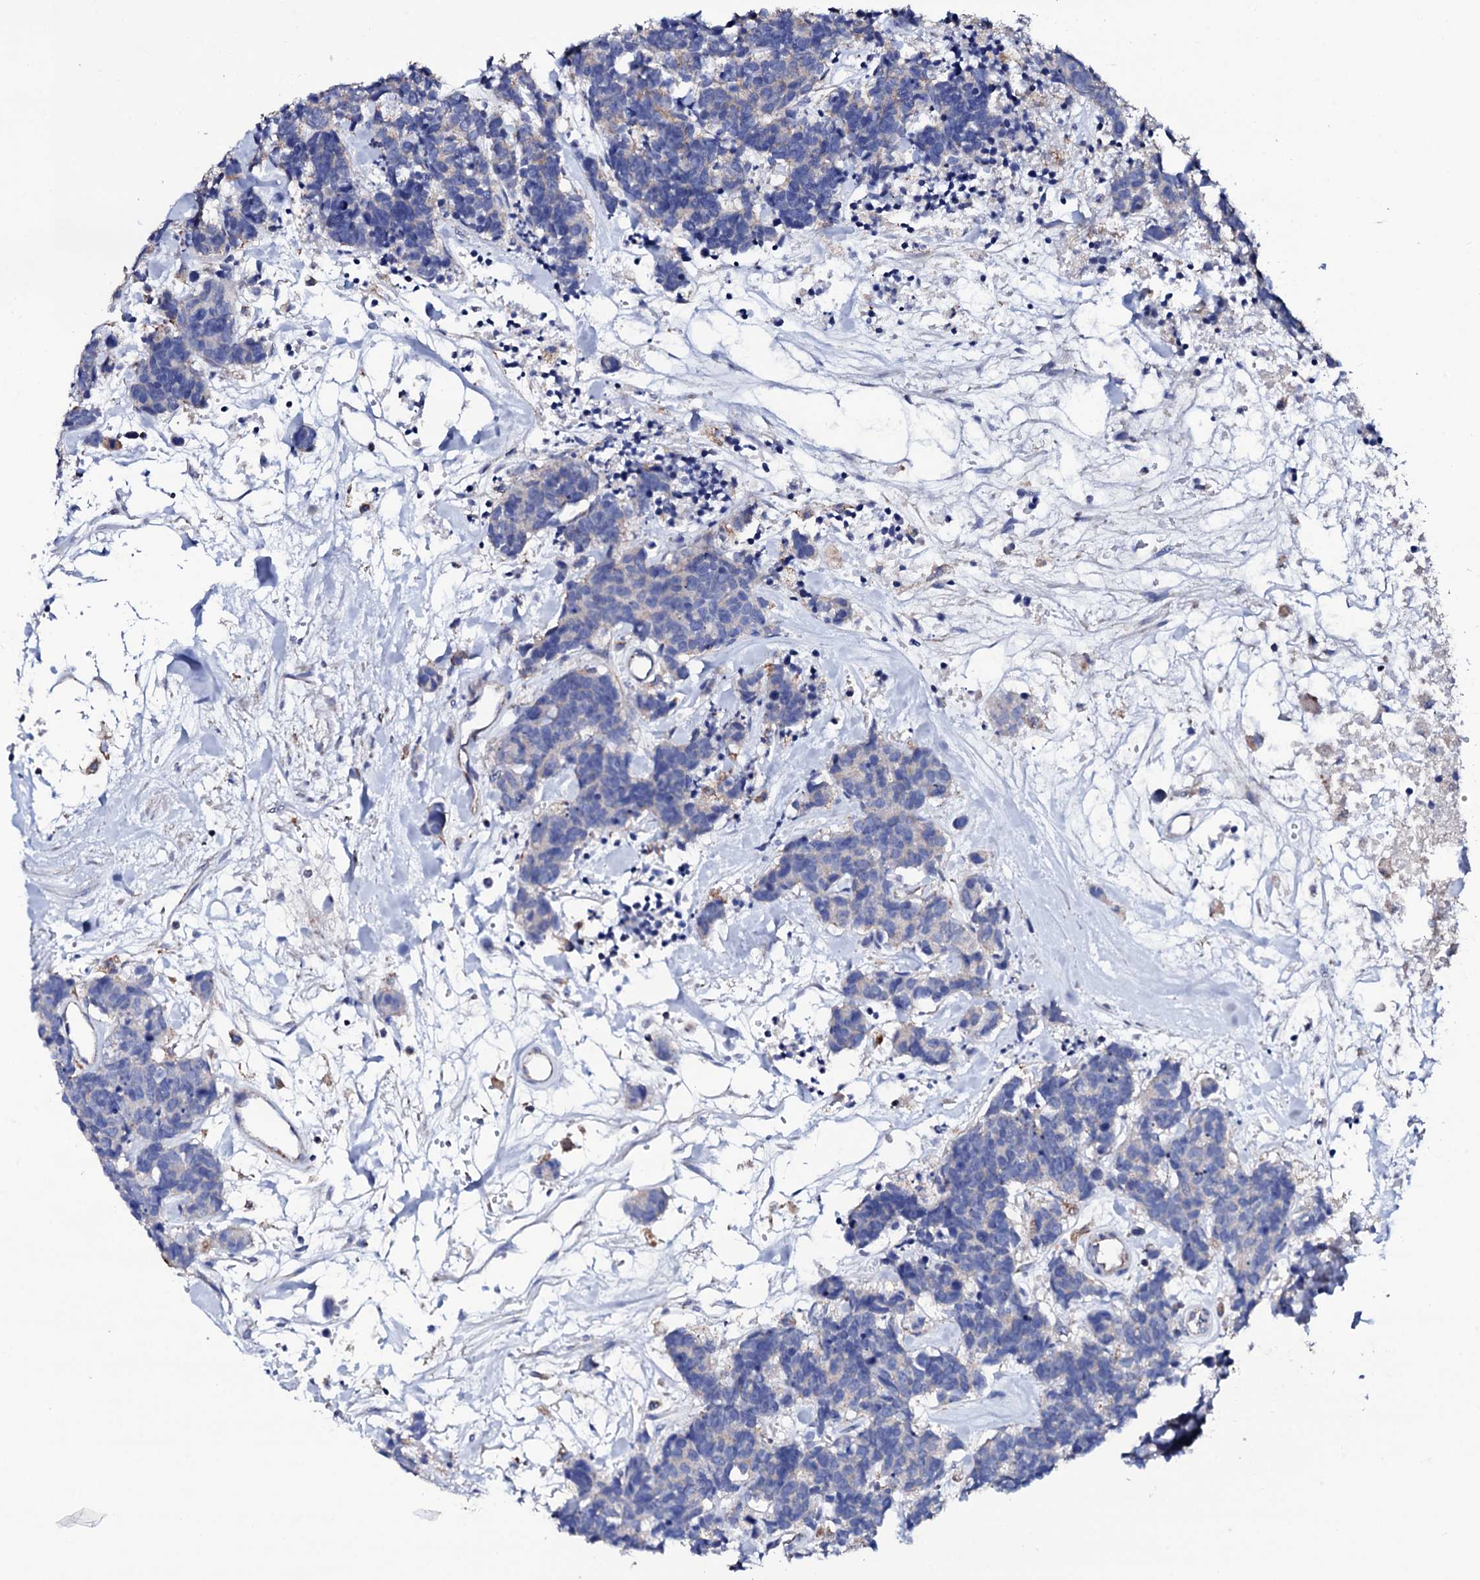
{"staining": {"intensity": "negative", "quantity": "none", "location": "none"}, "tissue": "carcinoid", "cell_type": "Tumor cells", "image_type": "cancer", "snomed": [{"axis": "morphology", "description": "Carcinoma, NOS"}, {"axis": "morphology", "description": "Carcinoid, malignant, NOS"}, {"axis": "topography", "description": "Urinary bladder"}], "caption": "IHC image of neoplastic tissue: carcinoid stained with DAB (3,3'-diaminobenzidine) displays no significant protein positivity in tumor cells.", "gene": "TCAF2", "patient": {"sex": "male", "age": 57}}